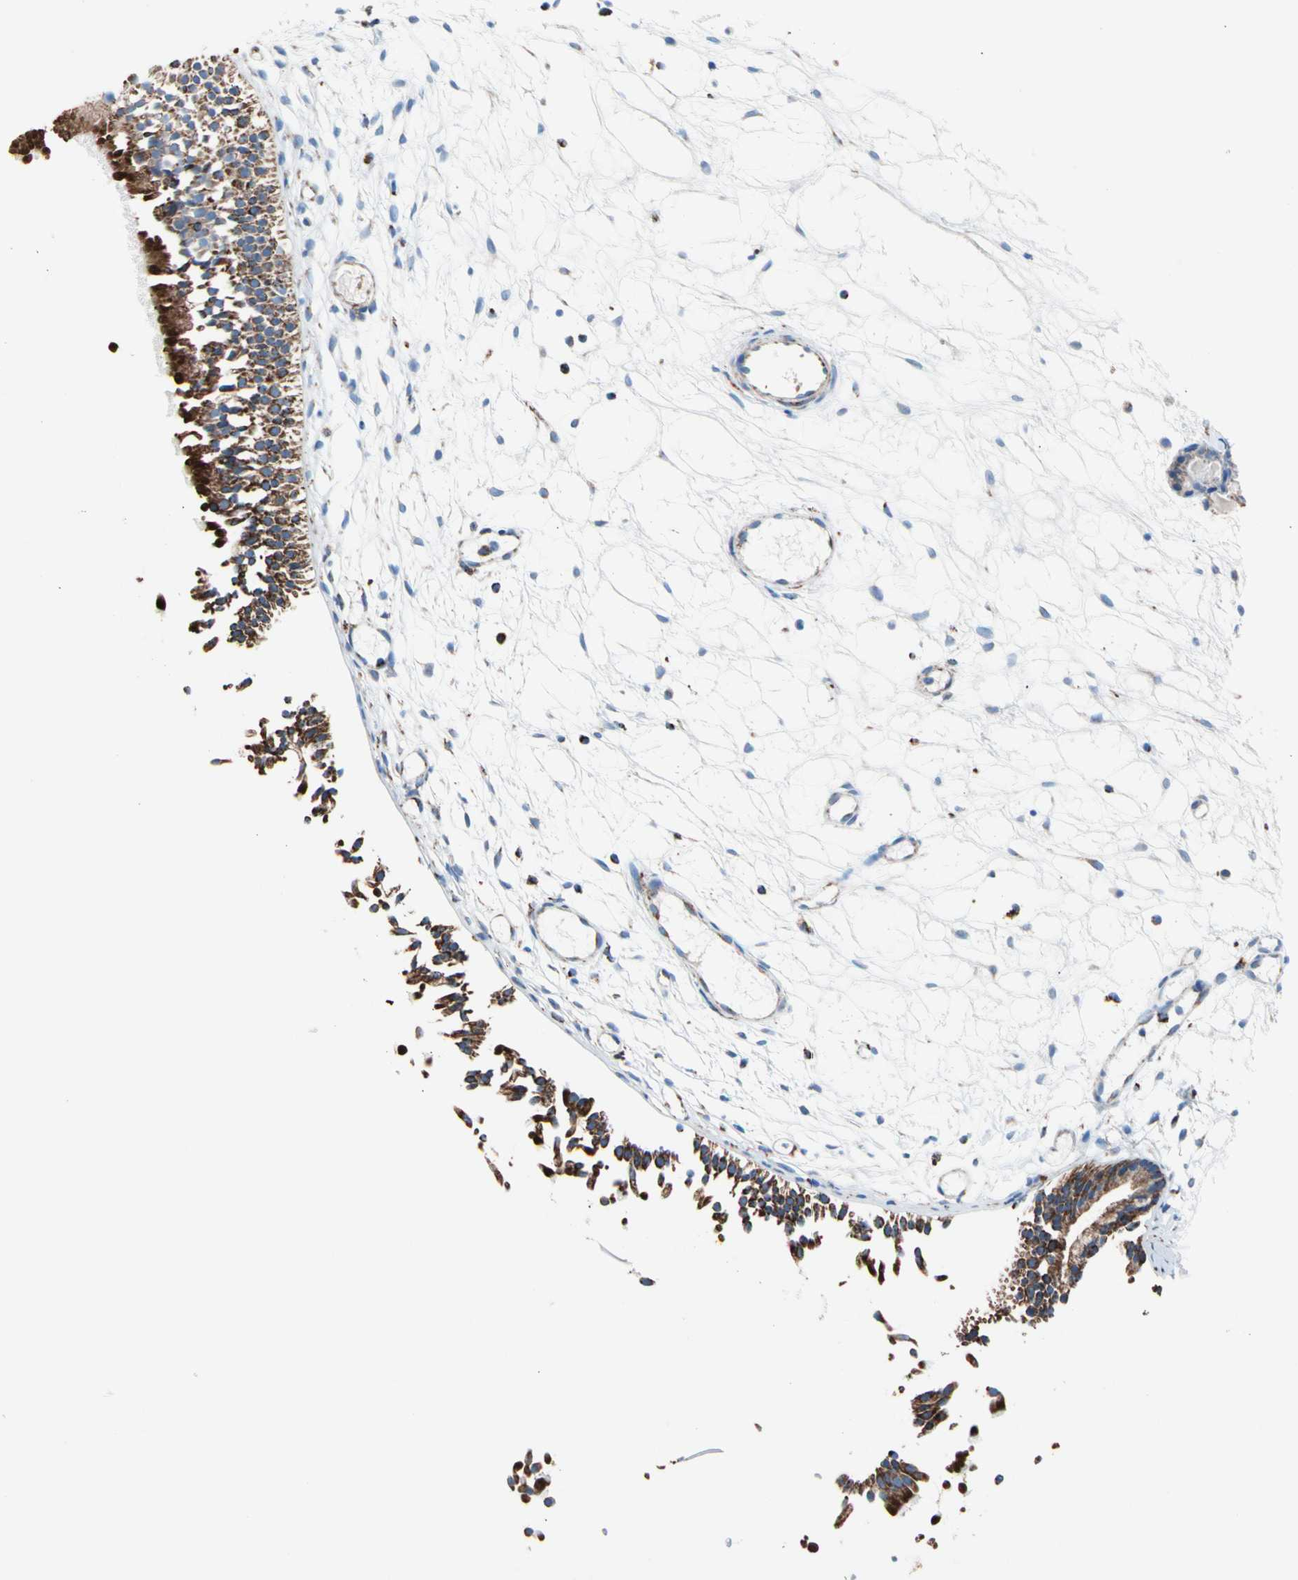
{"staining": {"intensity": "strong", "quantity": ">75%", "location": "cytoplasmic/membranous"}, "tissue": "nasopharynx", "cell_type": "Respiratory epithelial cells", "image_type": "normal", "snomed": [{"axis": "morphology", "description": "Normal tissue, NOS"}, {"axis": "topography", "description": "Nasopharynx"}], "caption": "High-magnification brightfield microscopy of unremarkable nasopharynx stained with DAB (brown) and counterstained with hematoxylin (blue). respiratory epithelial cells exhibit strong cytoplasmic/membranous positivity is present in about>75% of cells.", "gene": "HK1", "patient": {"sex": "female", "age": 54}}